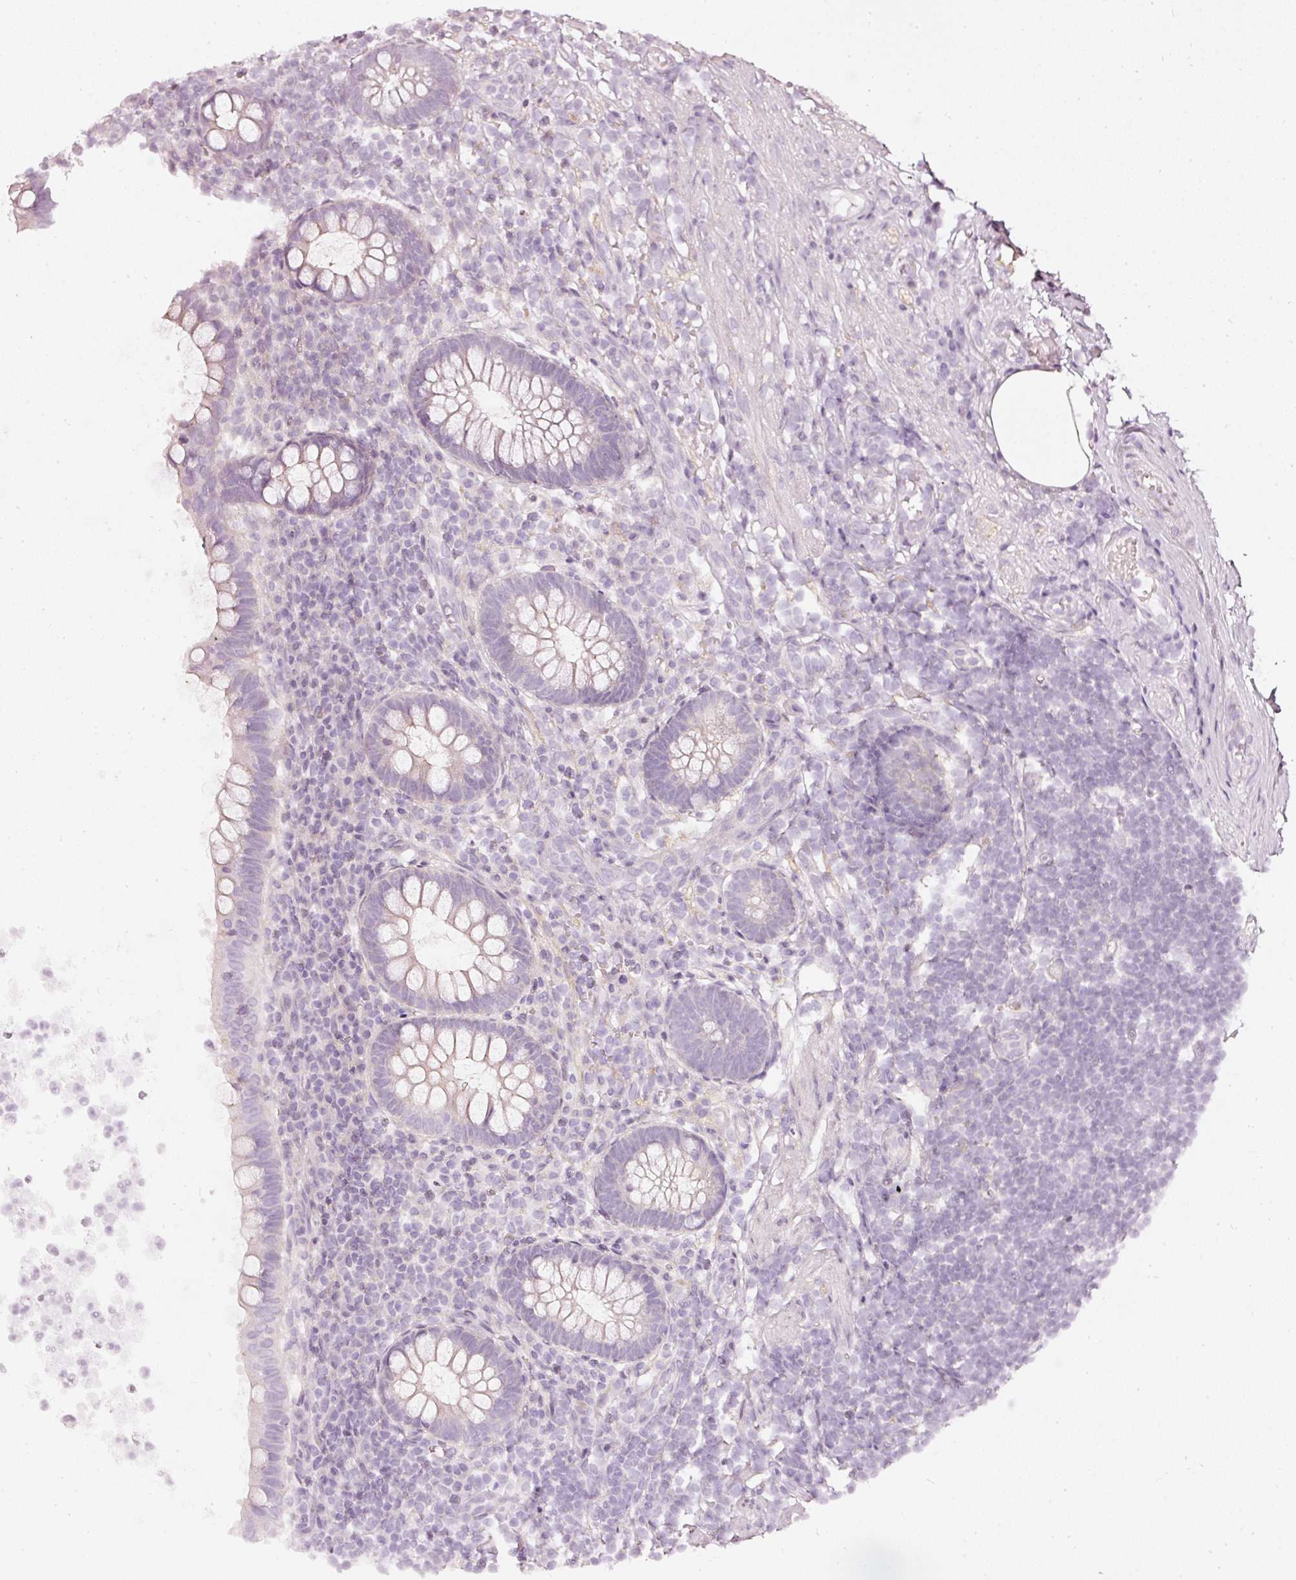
{"staining": {"intensity": "negative", "quantity": "none", "location": "none"}, "tissue": "appendix", "cell_type": "Glandular cells", "image_type": "normal", "snomed": [{"axis": "morphology", "description": "Normal tissue, NOS"}, {"axis": "topography", "description": "Appendix"}], "caption": "Human appendix stained for a protein using immunohistochemistry demonstrates no positivity in glandular cells.", "gene": "CNP", "patient": {"sex": "female", "age": 56}}